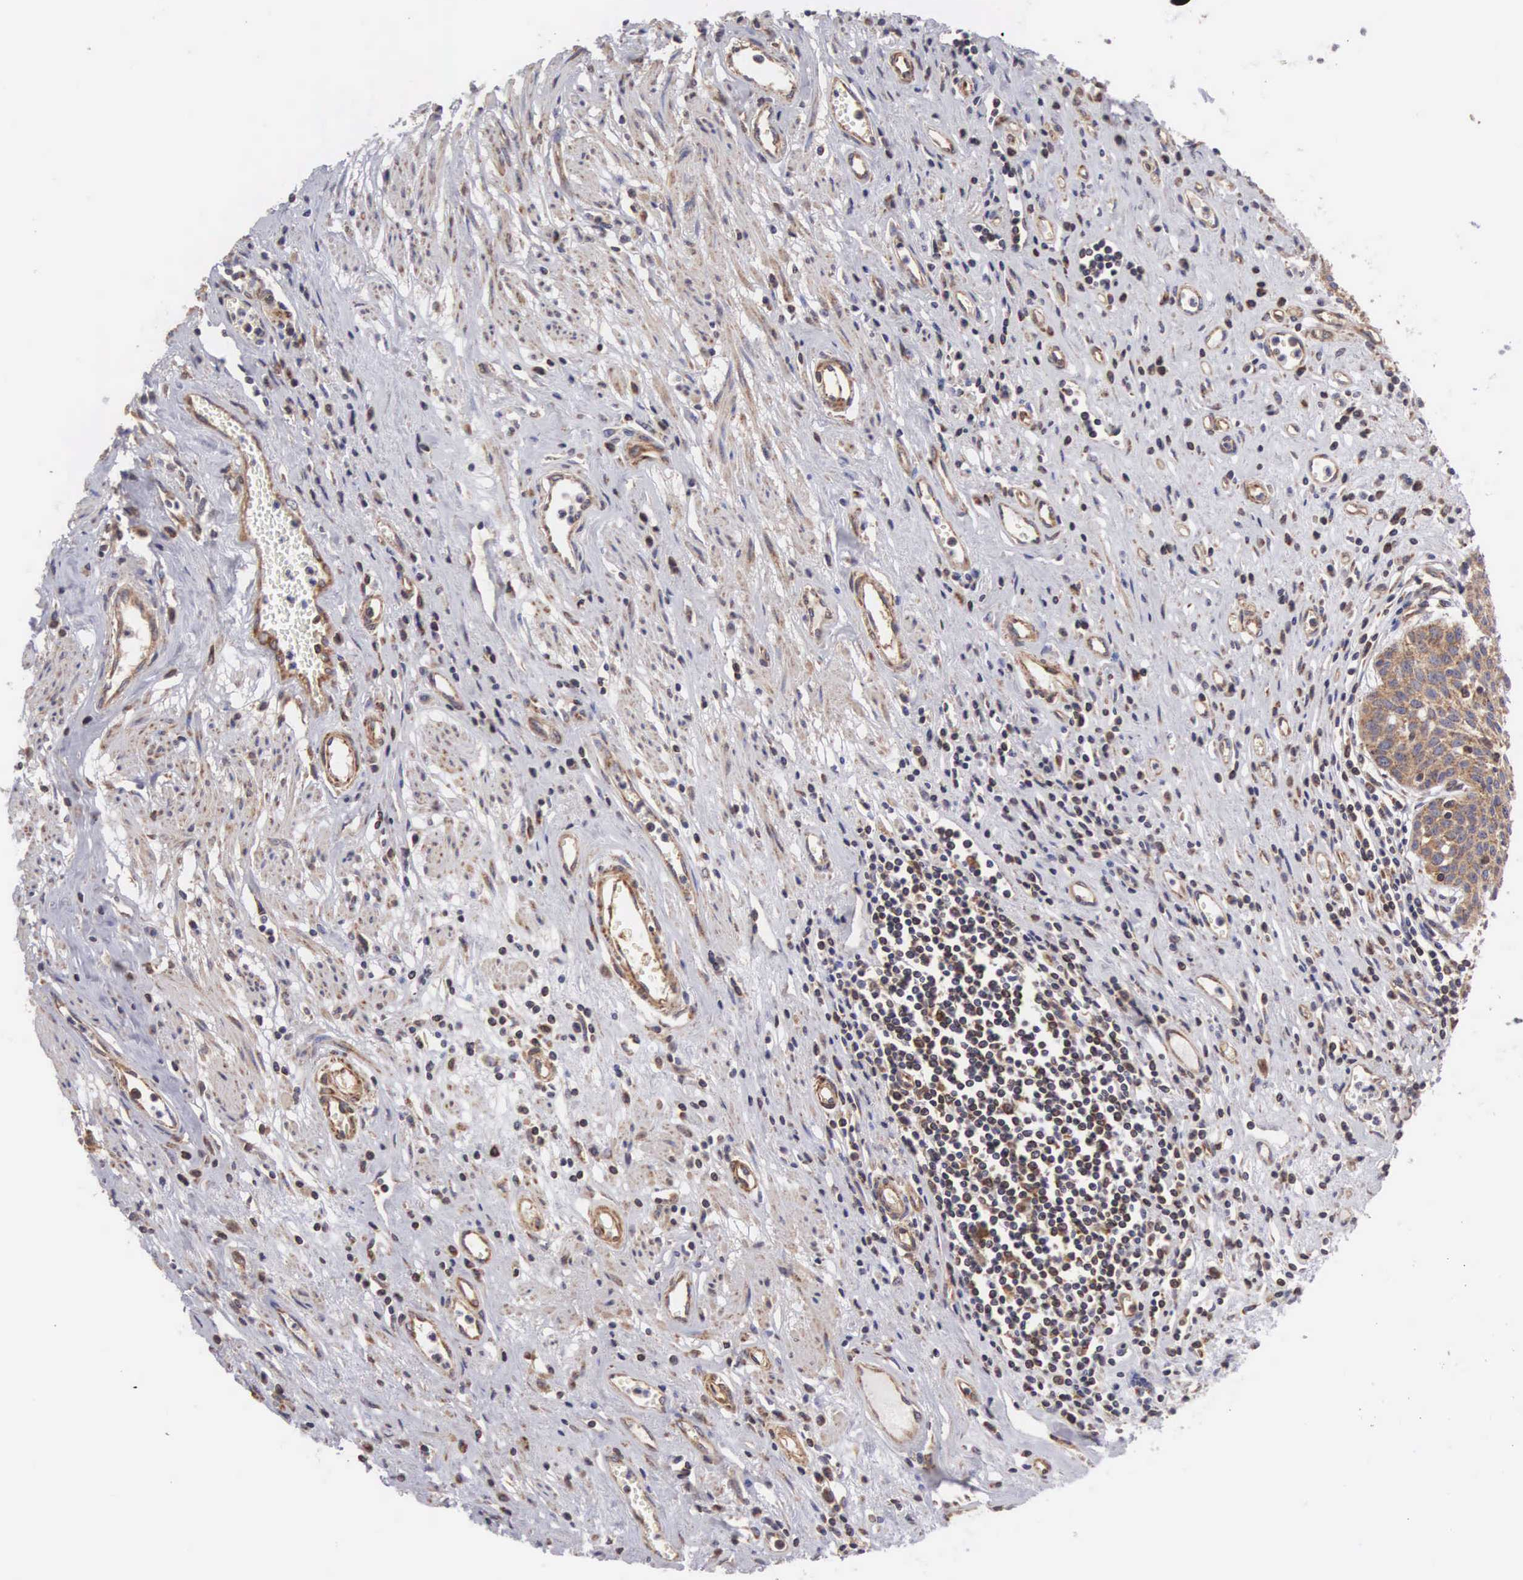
{"staining": {"intensity": "strong", "quantity": ">75%", "location": "cytoplasmic/membranous"}, "tissue": "urinary bladder", "cell_type": "Urothelial cells", "image_type": "normal", "snomed": [{"axis": "morphology", "description": "Normal tissue, NOS"}, {"axis": "topography", "description": "Urinary bladder"}], "caption": "Normal urinary bladder was stained to show a protein in brown. There is high levels of strong cytoplasmic/membranous expression in approximately >75% of urothelial cells. (DAB (3,3'-diaminobenzidine) = brown stain, brightfield microscopy at high magnification).", "gene": "DHRS1", "patient": {"sex": "female", "age": 39}}